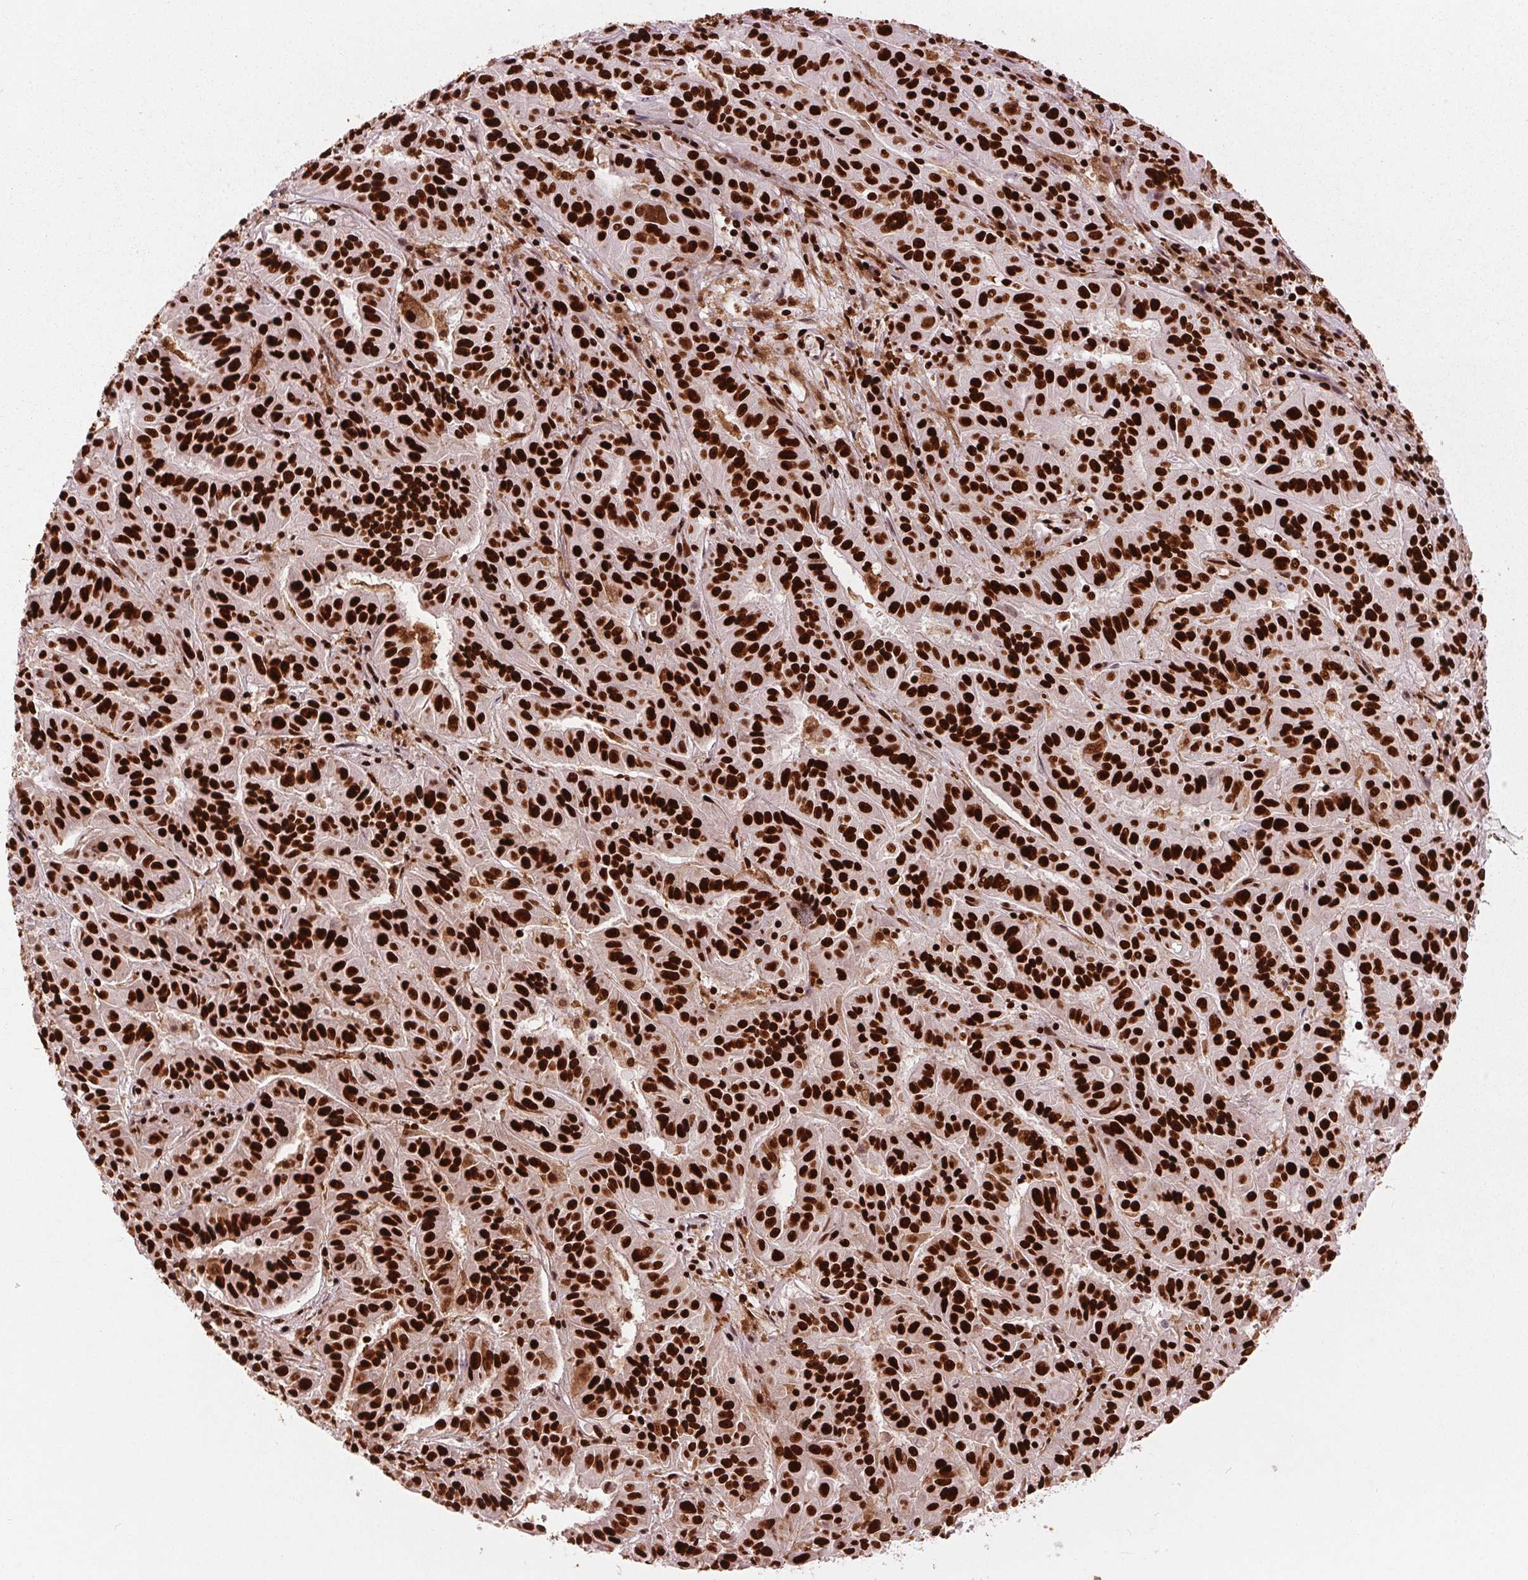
{"staining": {"intensity": "strong", "quantity": ">75%", "location": "nuclear"}, "tissue": "pancreatic cancer", "cell_type": "Tumor cells", "image_type": "cancer", "snomed": [{"axis": "morphology", "description": "Adenocarcinoma, NOS"}, {"axis": "topography", "description": "Pancreas"}], "caption": "Adenocarcinoma (pancreatic) stained with a brown dye displays strong nuclear positive expression in approximately >75% of tumor cells.", "gene": "BRD4", "patient": {"sex": "male", "age": 63}}